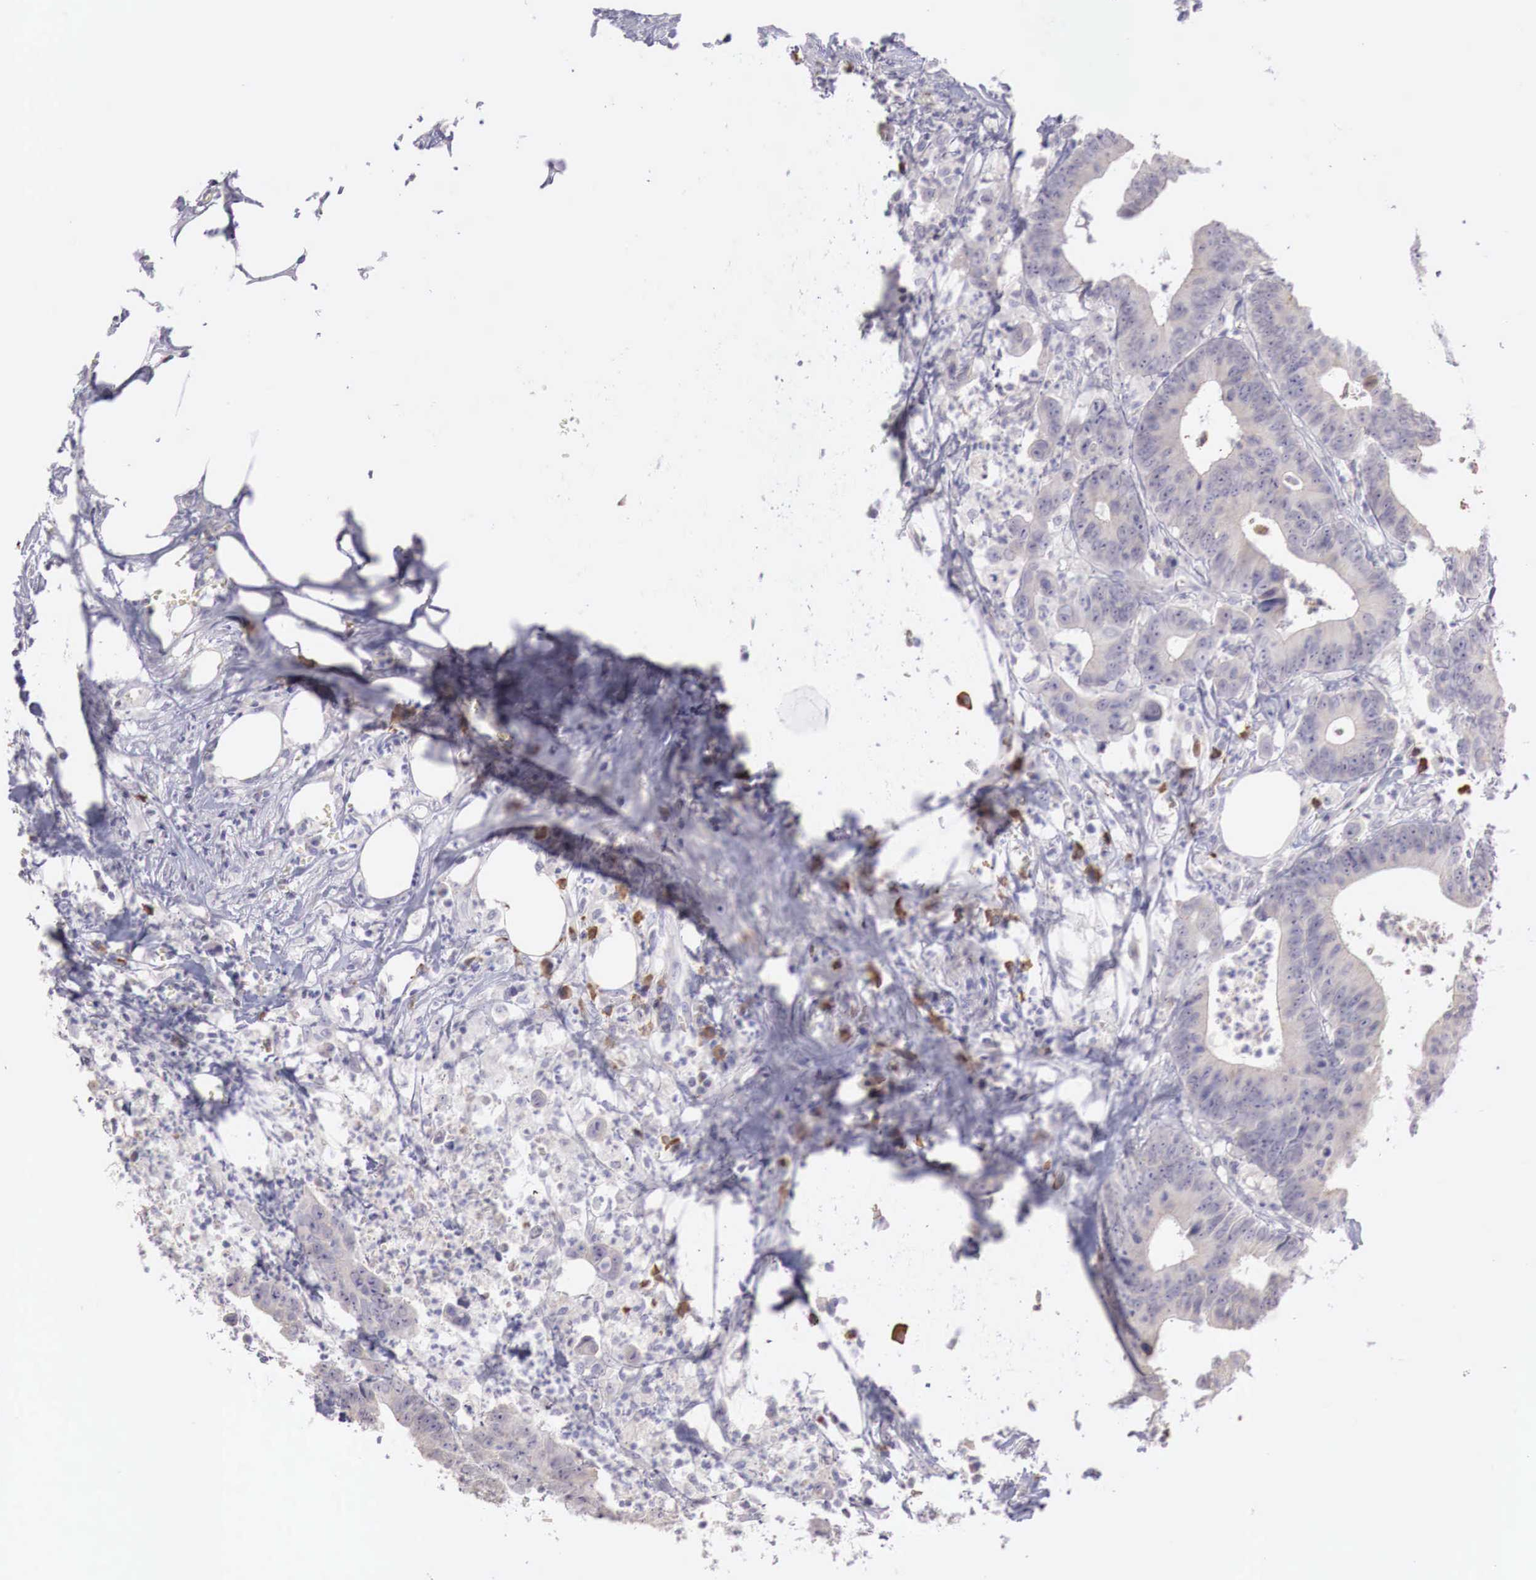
{"staining": {"intensity": "weak", "quantity": "<25%", "location": "cytoplasmic/membranous"}, "tissue": "colorectal cancer", "cell_type": "Tumor cells", "image_type": "cancer", "snomed": [{"axis": "morphology", "description": "Adenocarcinoma, NOS"}, {"axis": "topography", "description": "Colon"}], "caption": "Human colorectal cancer stained for a protein using immunohistochemistry shows no staining in tumor cells.", "gene": "XPNPEP2", "patient": {"sex": "male", "age": 55}}